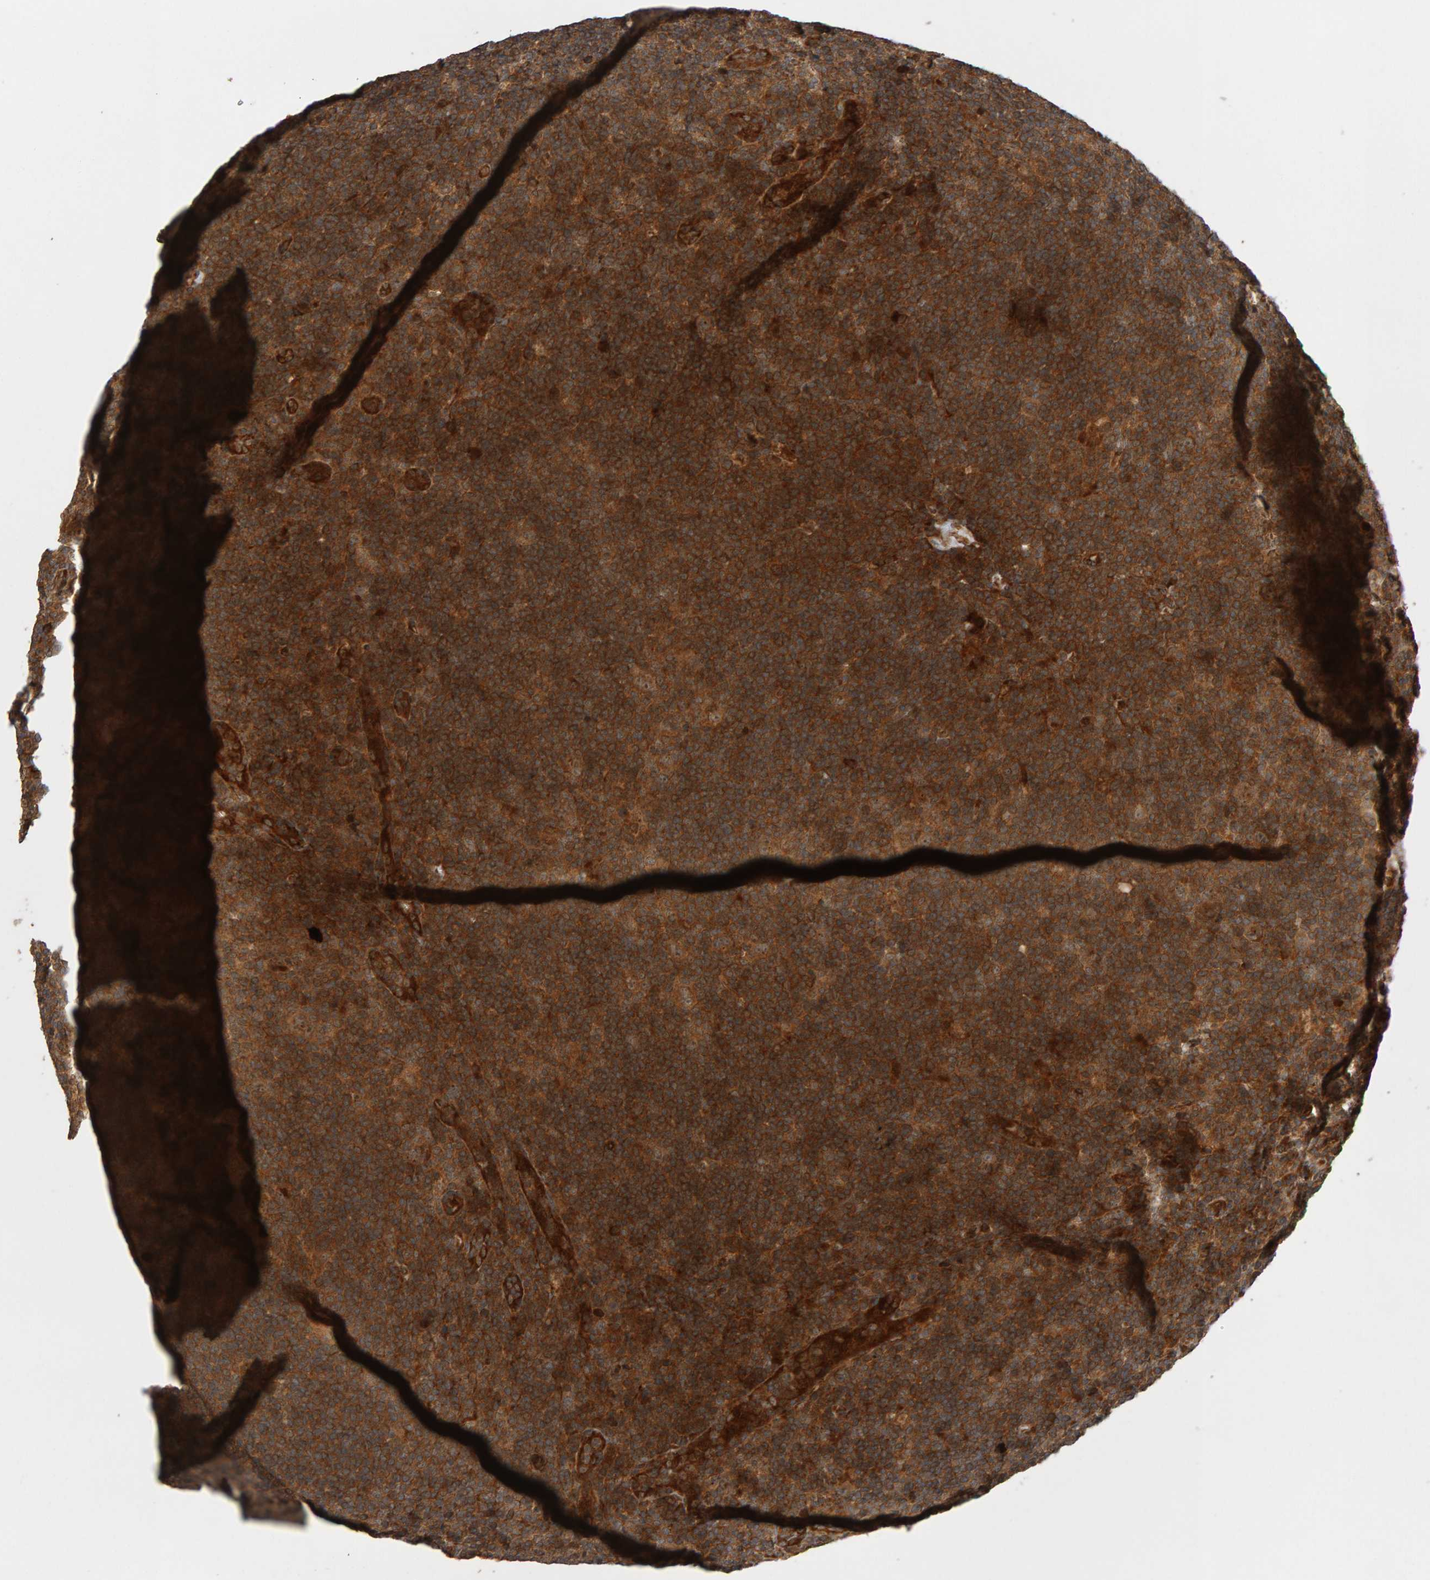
{"staining": {"intensity": "strong", "quantity": ">75%", "location": "cytoplasmic/membranous"}, "tissue": "lymphoma", "cell_type": "Tumor cells", "image_type": "cancer", "snomed": [{"axis": "morphology", "description": "Hodgkin's disease, NOS"}, {"axis": "topography", "description": "Lymph node"}], "caption": "Lymphoma stained with DAB immunohistochemistry demonstrates high levels of strong cytoplasmic/membranous positivity in approximately >75% of tumor cells.", "gene": "ZFAND1", "patient": {"sex": "female", "age": 57}}